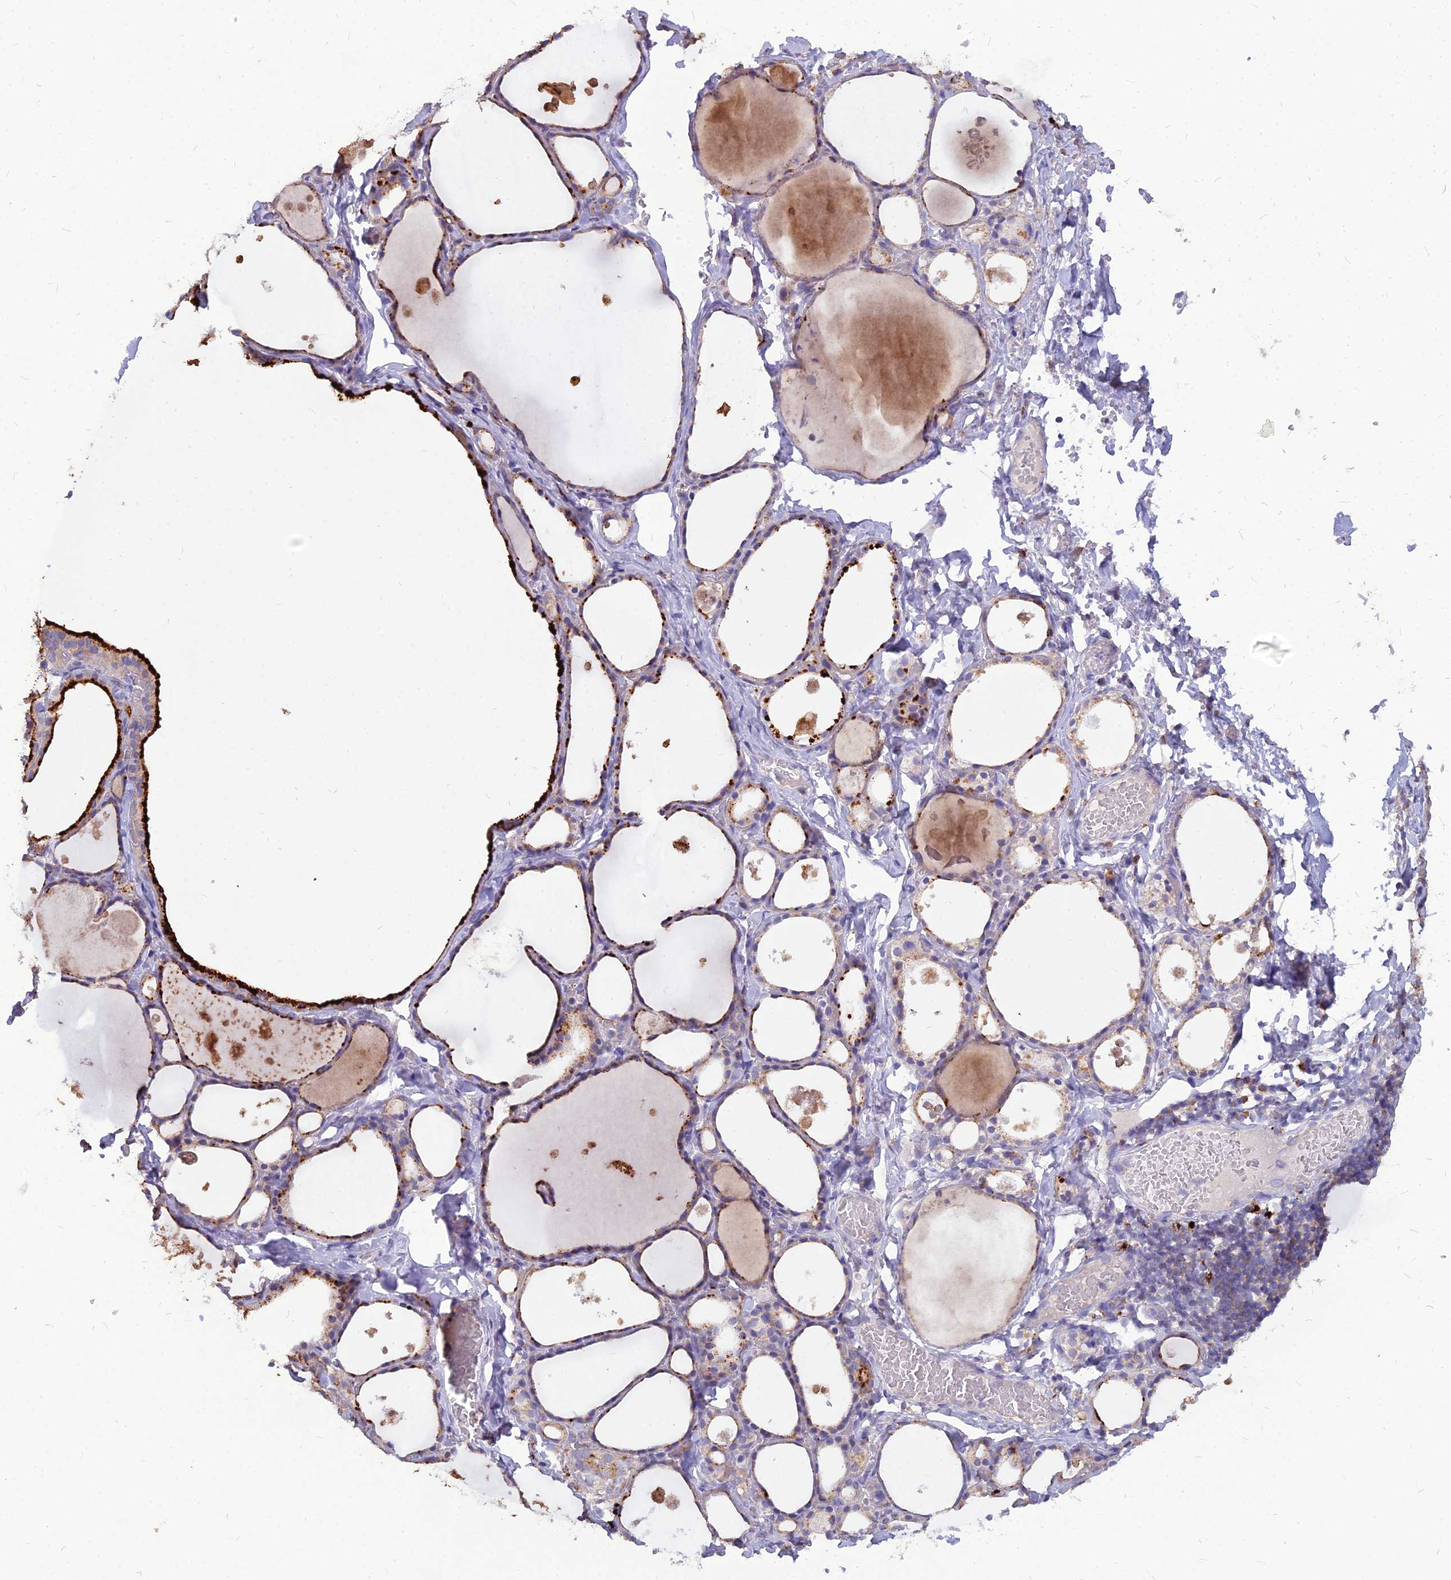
{"staining": {"intensity": "moderate", "quantity": "25%-75%", "location": "cytoplasmic/membranous"}, "tissue": "thyroid gland", "cell_type": "Glandular cells", "image_type": "normal", "snomed": [{"axis": "morphology", "description": "Normal tissue, NOS"}, {"axis": "topography", "description": "Thyroid gland"}], "caption": "Immunohistochemistry (IHC) histopathology image of normal human thyroid gland stained for a protein (brown), which reveals medium levels of moderate cytoplasmic/membranous positivity in about 25%-75% of glandular cells.", "gene": "PCED1B", "patient": {"sex": "male", "age": 56}}